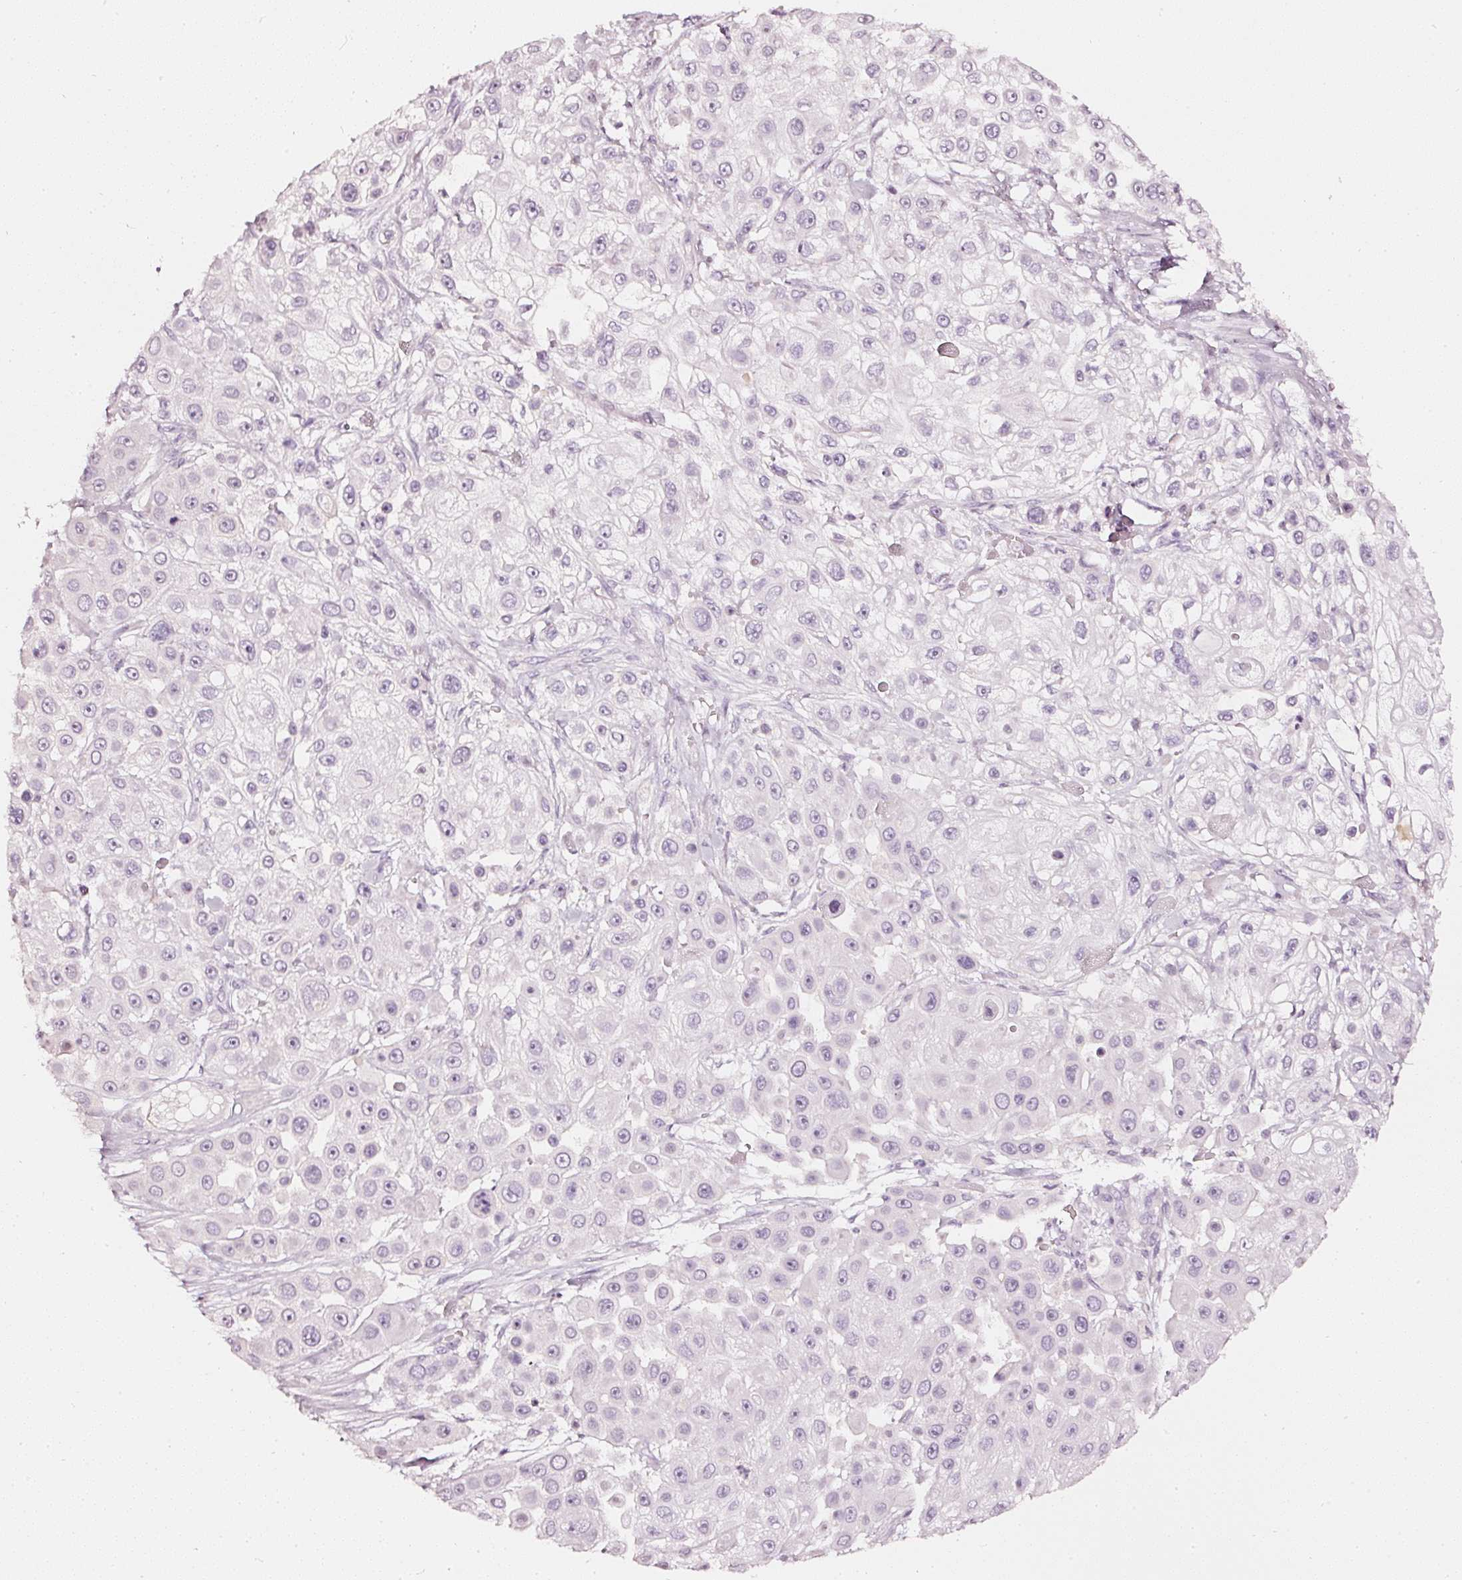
{"staining": {"intensity": "negative", "quantity": "none", "location": "none"}, "tissue": "skin cancer", "cell_type": "Tumor cells", "image_type": "cancer", "snomed": [{"axis": "morphology", "description": "Squamous cell carcinoma, NOS"}, {"axis": "topography", "description": "Skin"}], "caption": "This is an immunohistochemistry (IHC) micrograph of human skin cancer. There is no expression in tumor cells.", "gene": "CNP", "patient": {"sex": "male", "age": 67}}